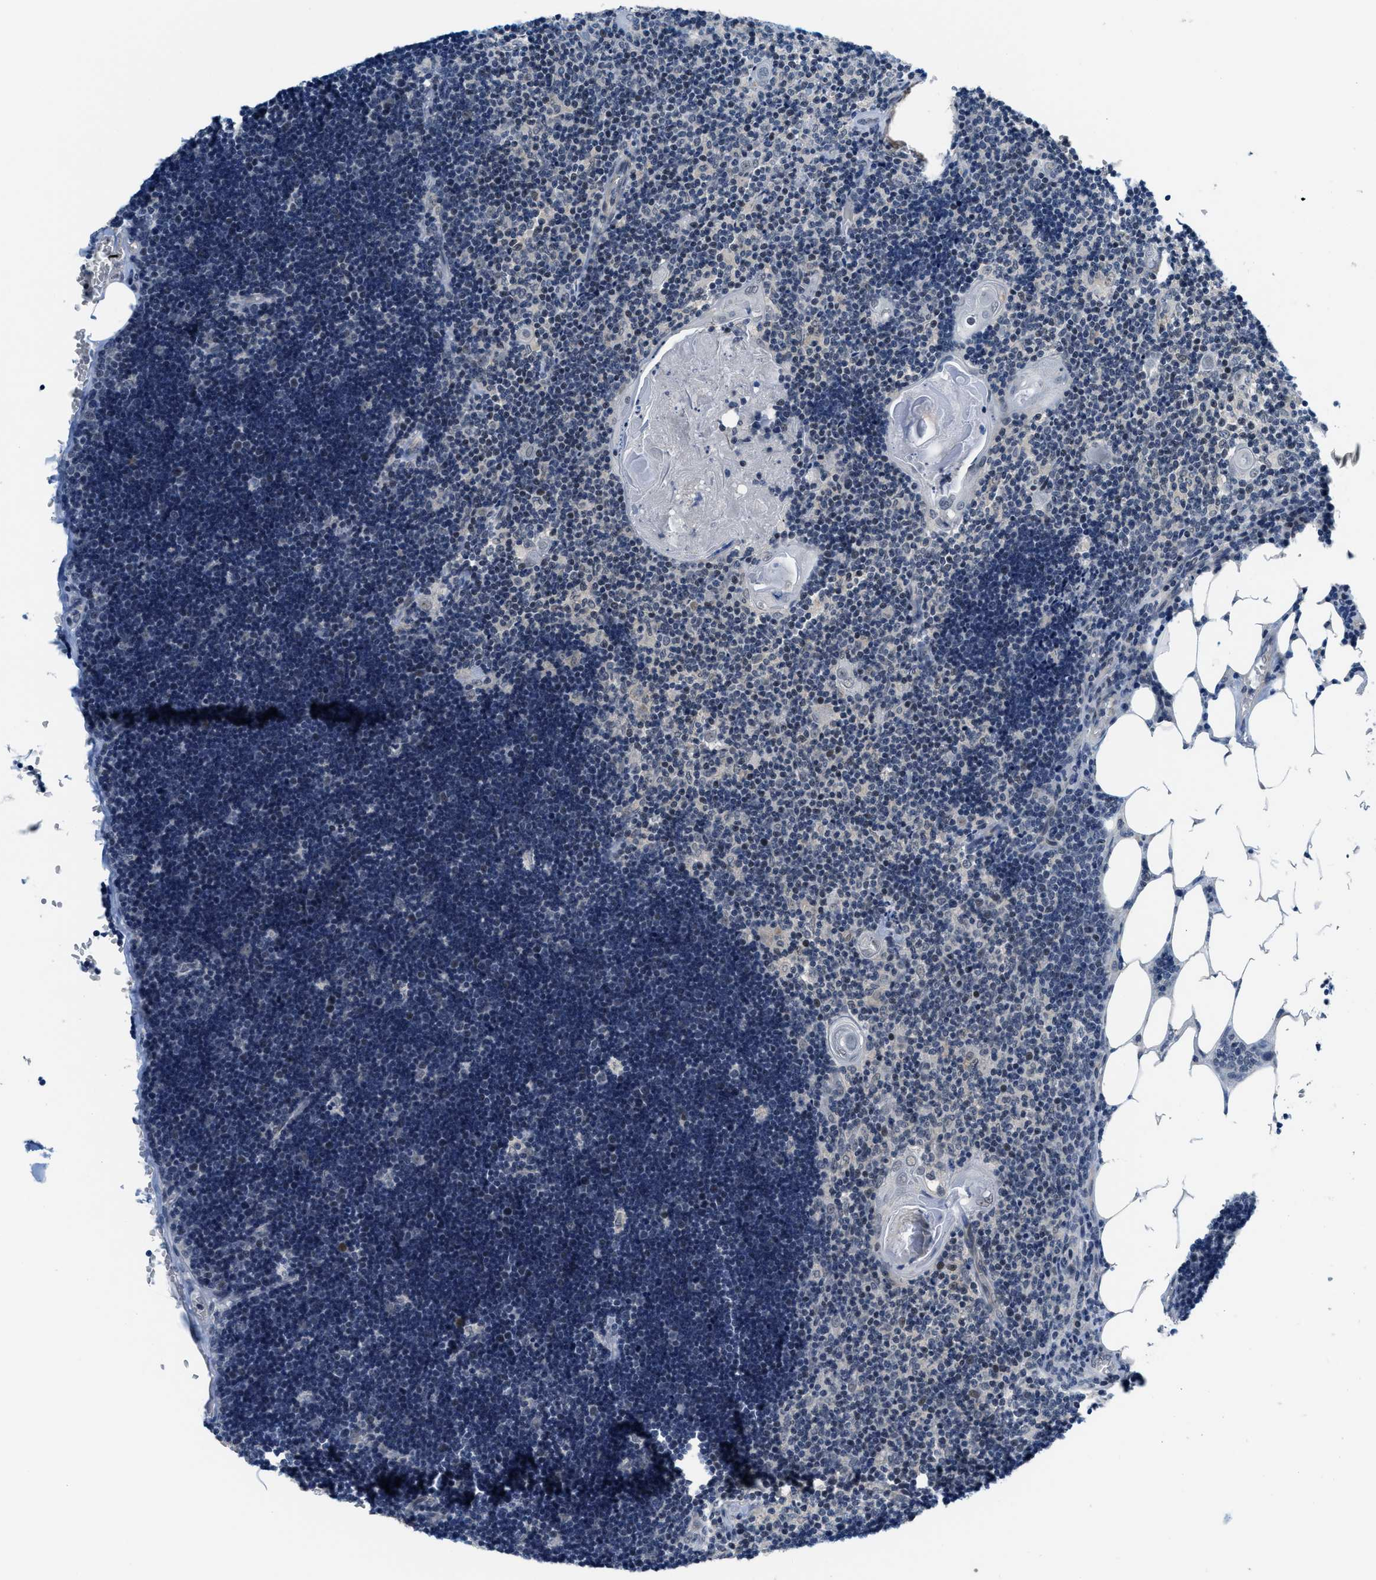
{"staining": {"intensity": "weak", "quantity": "<25%", "location": "nuclear"}, "tissue": "lymph node", "cell_type": "Germinal center cells", "image_type": "normal", "snomed": [{"axis": "morphology", "description": "Normal tissue, NOS"}, {"axis": "topography", "description": "Lymph node"}], "caption": "DAB immunohistochemical staining of normal lymph node exhibits no significant staining in germinal center cells.", "gene": "SETD5", "patient": {"sex": "male", "age": 33}}